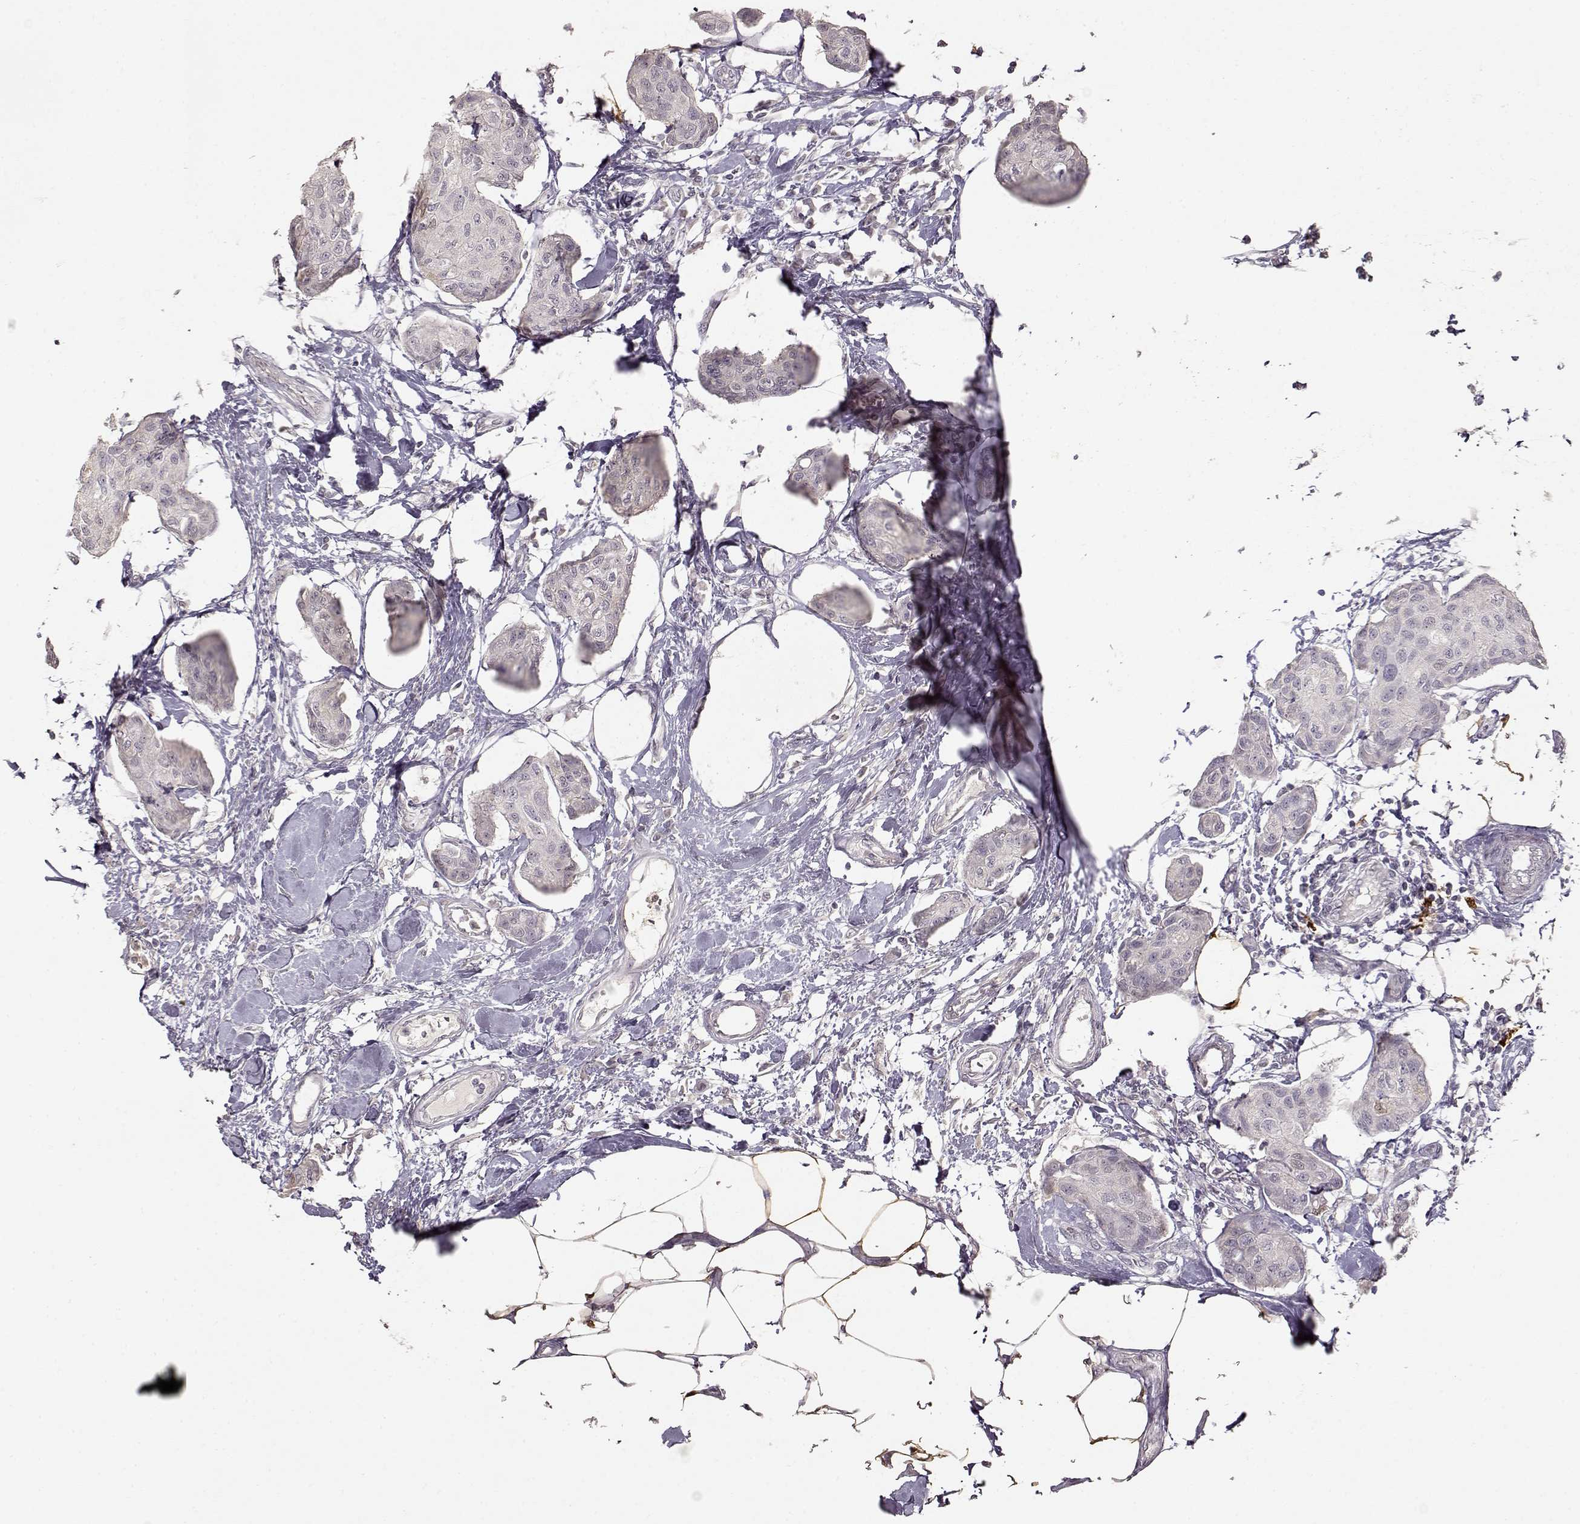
{"staining": {"intensity": "negative", "quantity": "none", "location": "none"}, "tissue": "breast cancer", "cell_type": "Tumor cells", "image_type": "cancer", "snomed": [{"axis": "morphology", "description": "Duct carcinoma"}, {"axis": "topography", "description": "Breast"}], "caption": "A micrograph of breast cancer stained for a protein exhibits no brown staining in tumor cells. (Brightfield microscopy of DAB immunohistochemistry (IHC) at high magnification).", "gene": "S100B", "patient": {"sex": "female", "age": 80}}